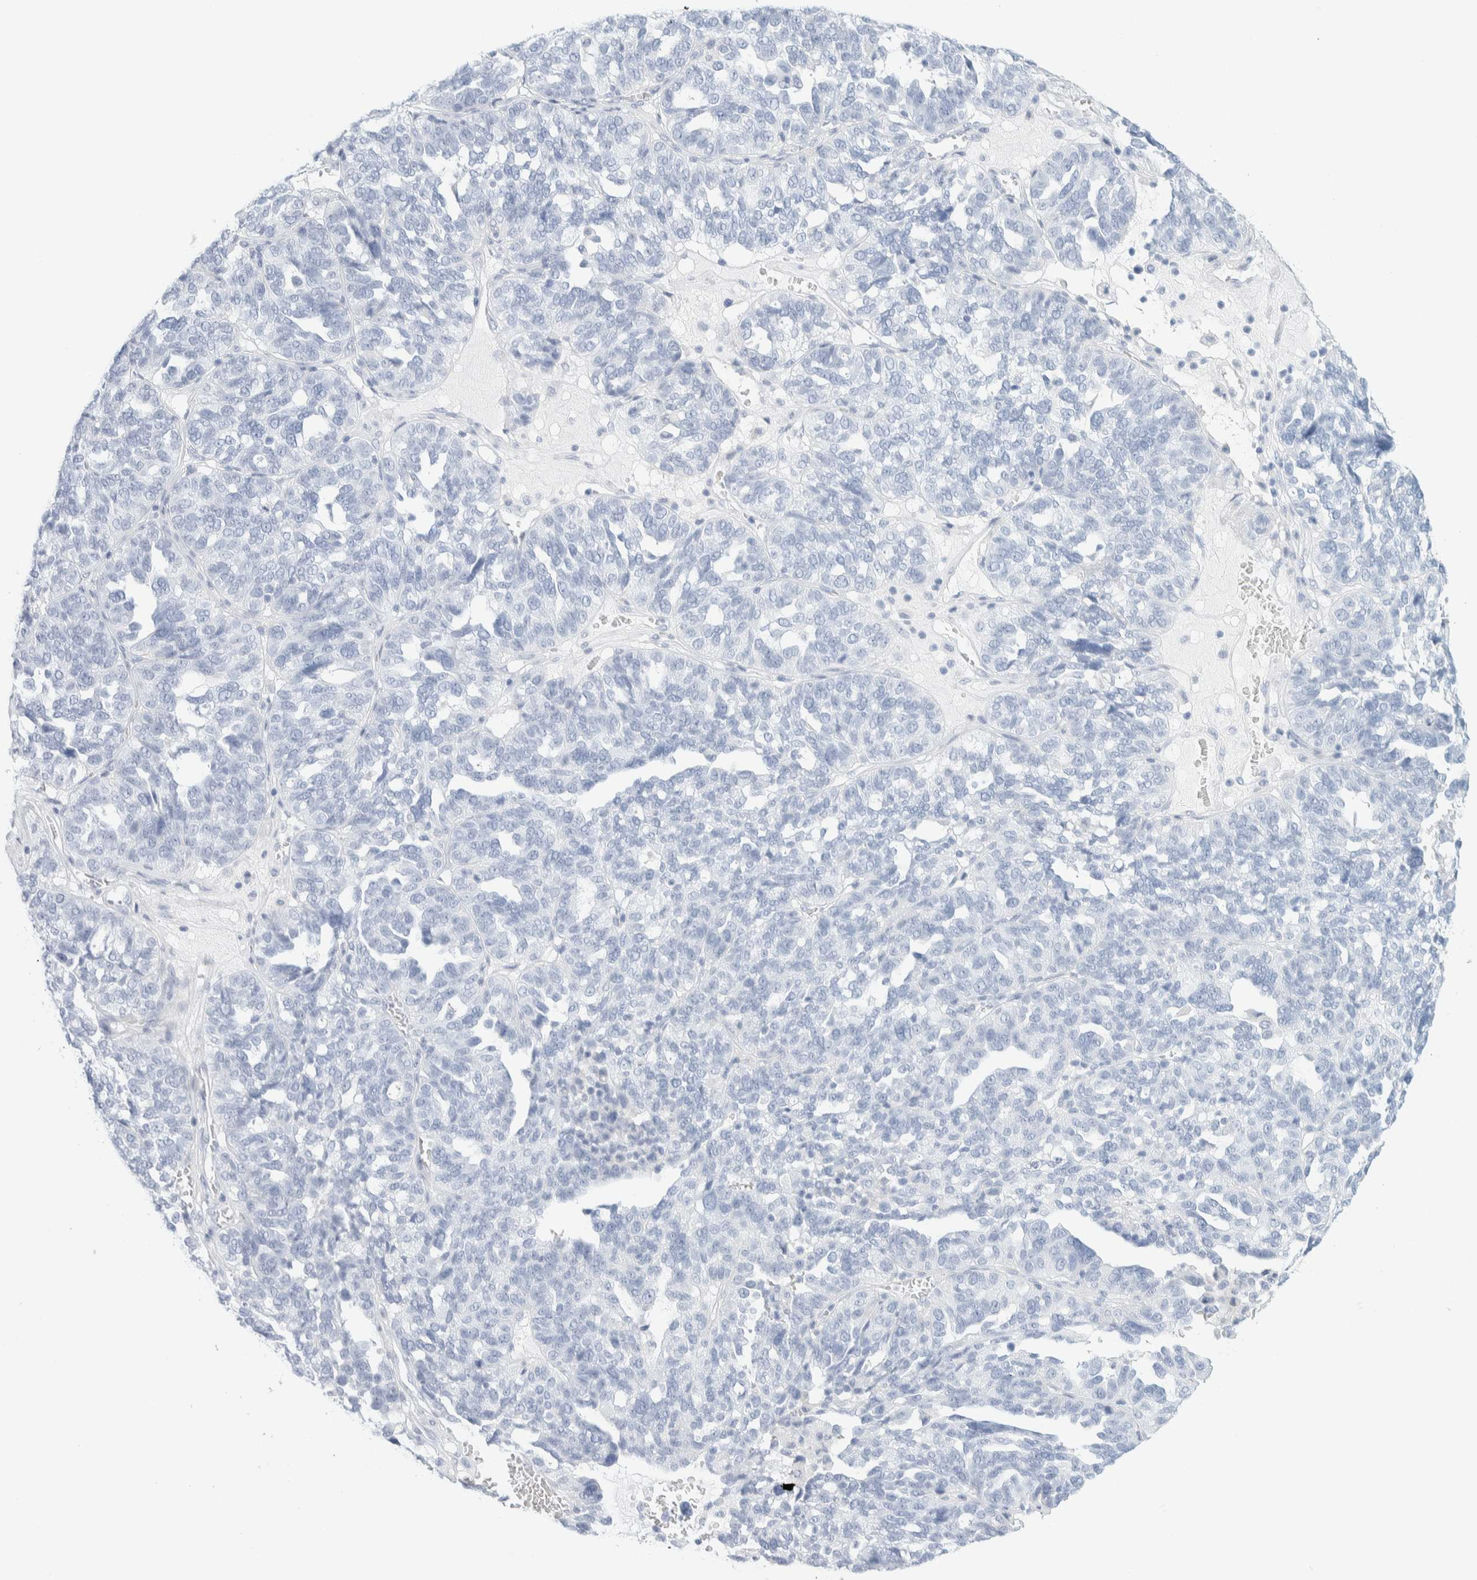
{"staining": {"intensity": "negative", "quantity": "none", "location": "none"}, "tissue": "ovarian cancer", "cell_type": "Tumor cells", "image_type": "cancer", "snomed": [{"axis": "morphology", "description": "Cystadenocarcinoma, serous, NOS"}, {"axis": "topography", "description": "Ovary"}], "caption": "A high-resolution micrograph shows immunohistochemistry (IHC) staining of ovarian cancer, which shows no significant expression in tumor cells. The staining is performed using DAB (3,3'-diaminobenzidine) brown chromogen with nuclei counter-stained in using hematoxylin.", "gene": "ATCAY", "patient": {"sex": "female", "age": 59}}